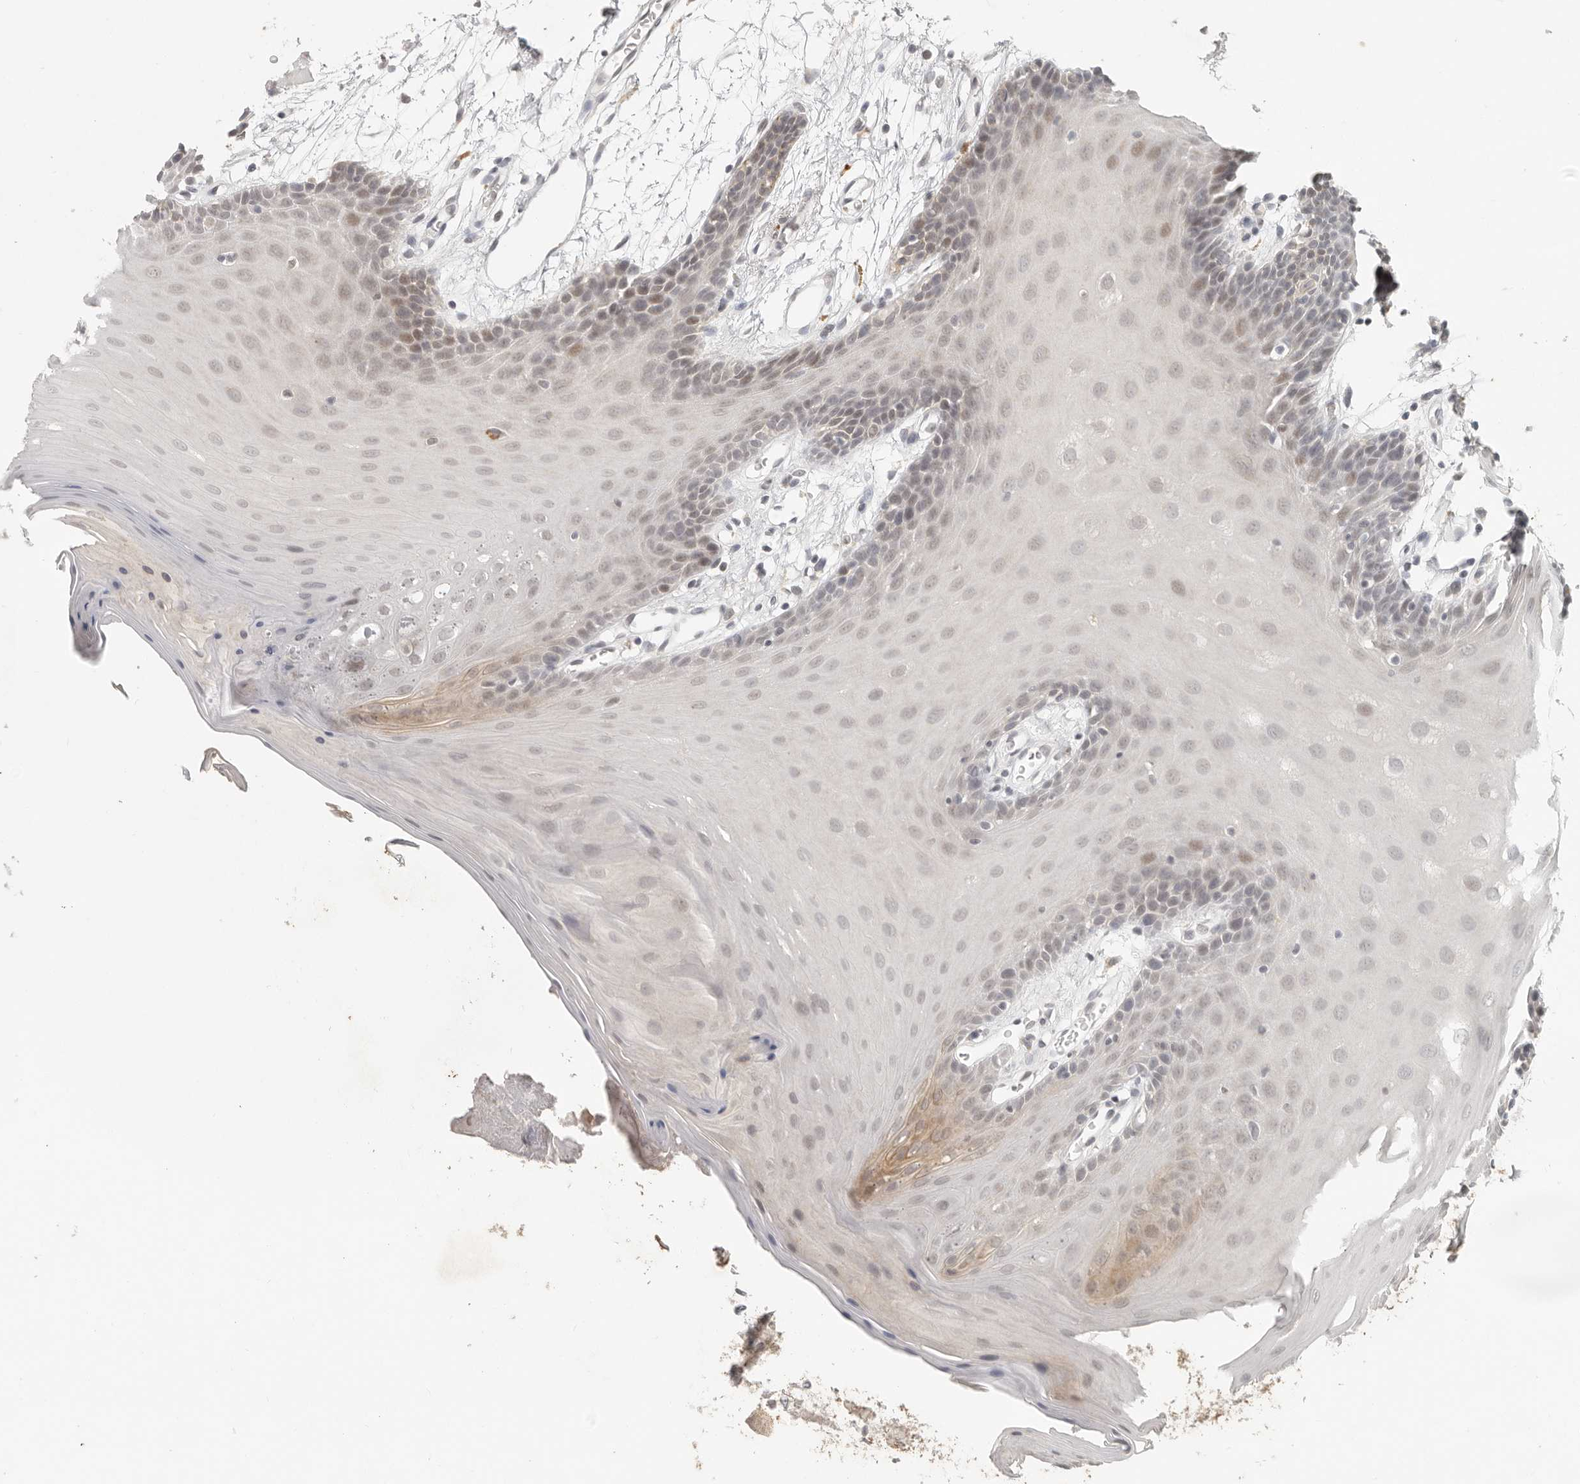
{"staining": {"intensity": "moderate", "quantity": "25%-75%", "location": "cytoplasmic/membranous,nuclear"}, "tissue": "oral mucosa", "cell_type": "Squamous epithelial cells", "image_type": "normal", "snomed": [{"axis": "morphology", "description": "Normal tissue, NOS"}, {"axis": "morphology", "description": "Squamous cell carcinoma, NOS"}, {"axis": "topography", "description": "Skeletal muscle"}, {"axis": "topography", "description": "Oral tissue"}, {"axis": "topography", "description": "Salivary gland"}, {"axis": "topography", "description": "Head-Neck"}], "caption": "Protein staining reveals moderate cytoplasmic/membranous,nuclear expression in about 25%-75% of squamous epithelial cells in benign oral mucosa.", "gene": "LRRC75A", "patient": {"sex": "male", "age": 54}}